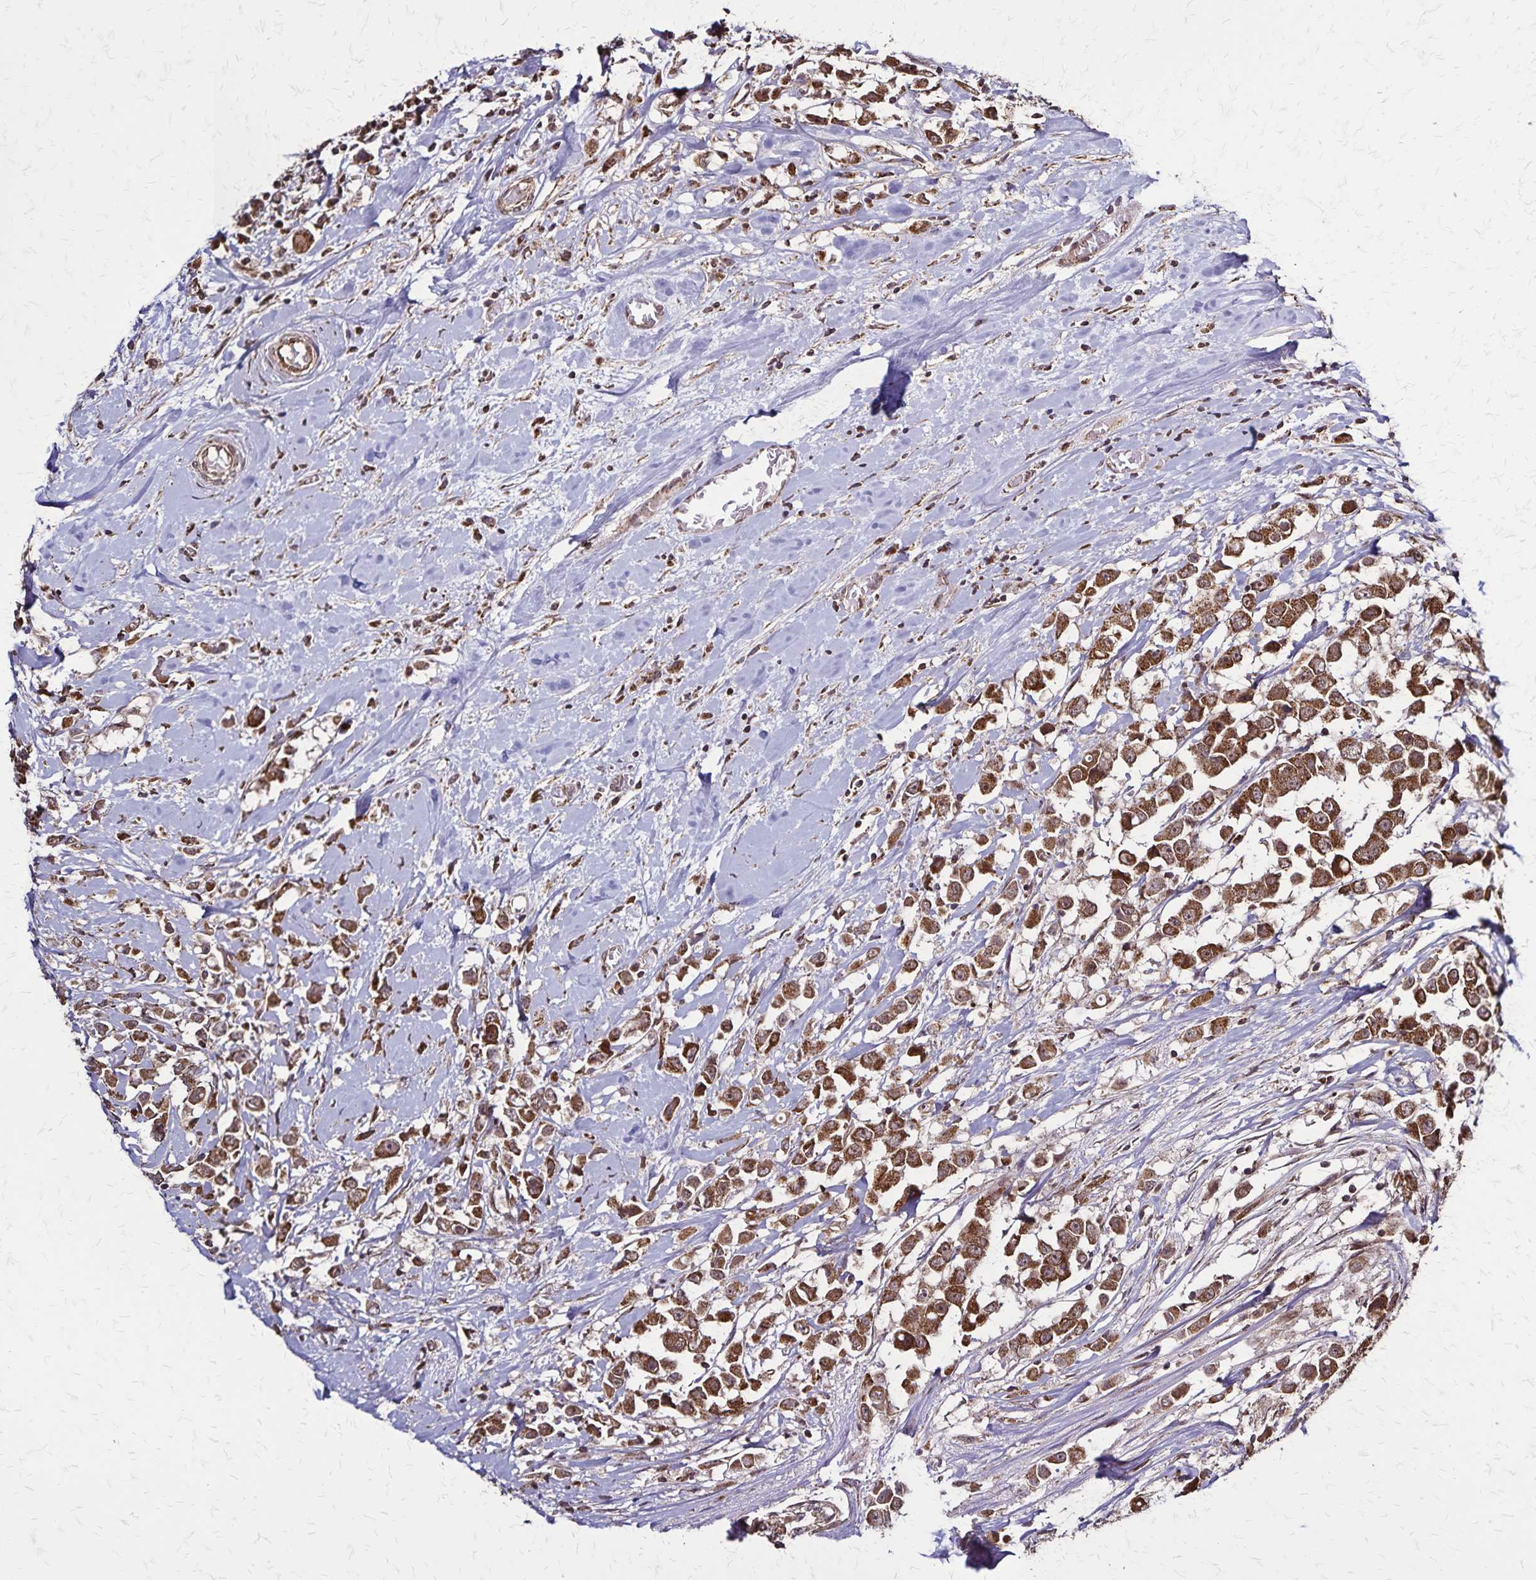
{"staining": {"intensity": "strong", "quantity": ">75%", "location": "cytoplasmic/membranous"}, "tissue": "breast cancer", "cell_type": "Tumor cells", "image_type": "cancer", "snomed": [{"axis": "morphology", "description": "Duct carcinoma"}, {"axis": "topography", "description": "Breast"}], "caption": "Protein positivity by immunohistochemistry demonstrates strong cytoplasmic/membranous positivity in about >75% of tumor cells in breast cancer.", "gene": "NFS1", "patient": {"sex": "female", "age": 61}}